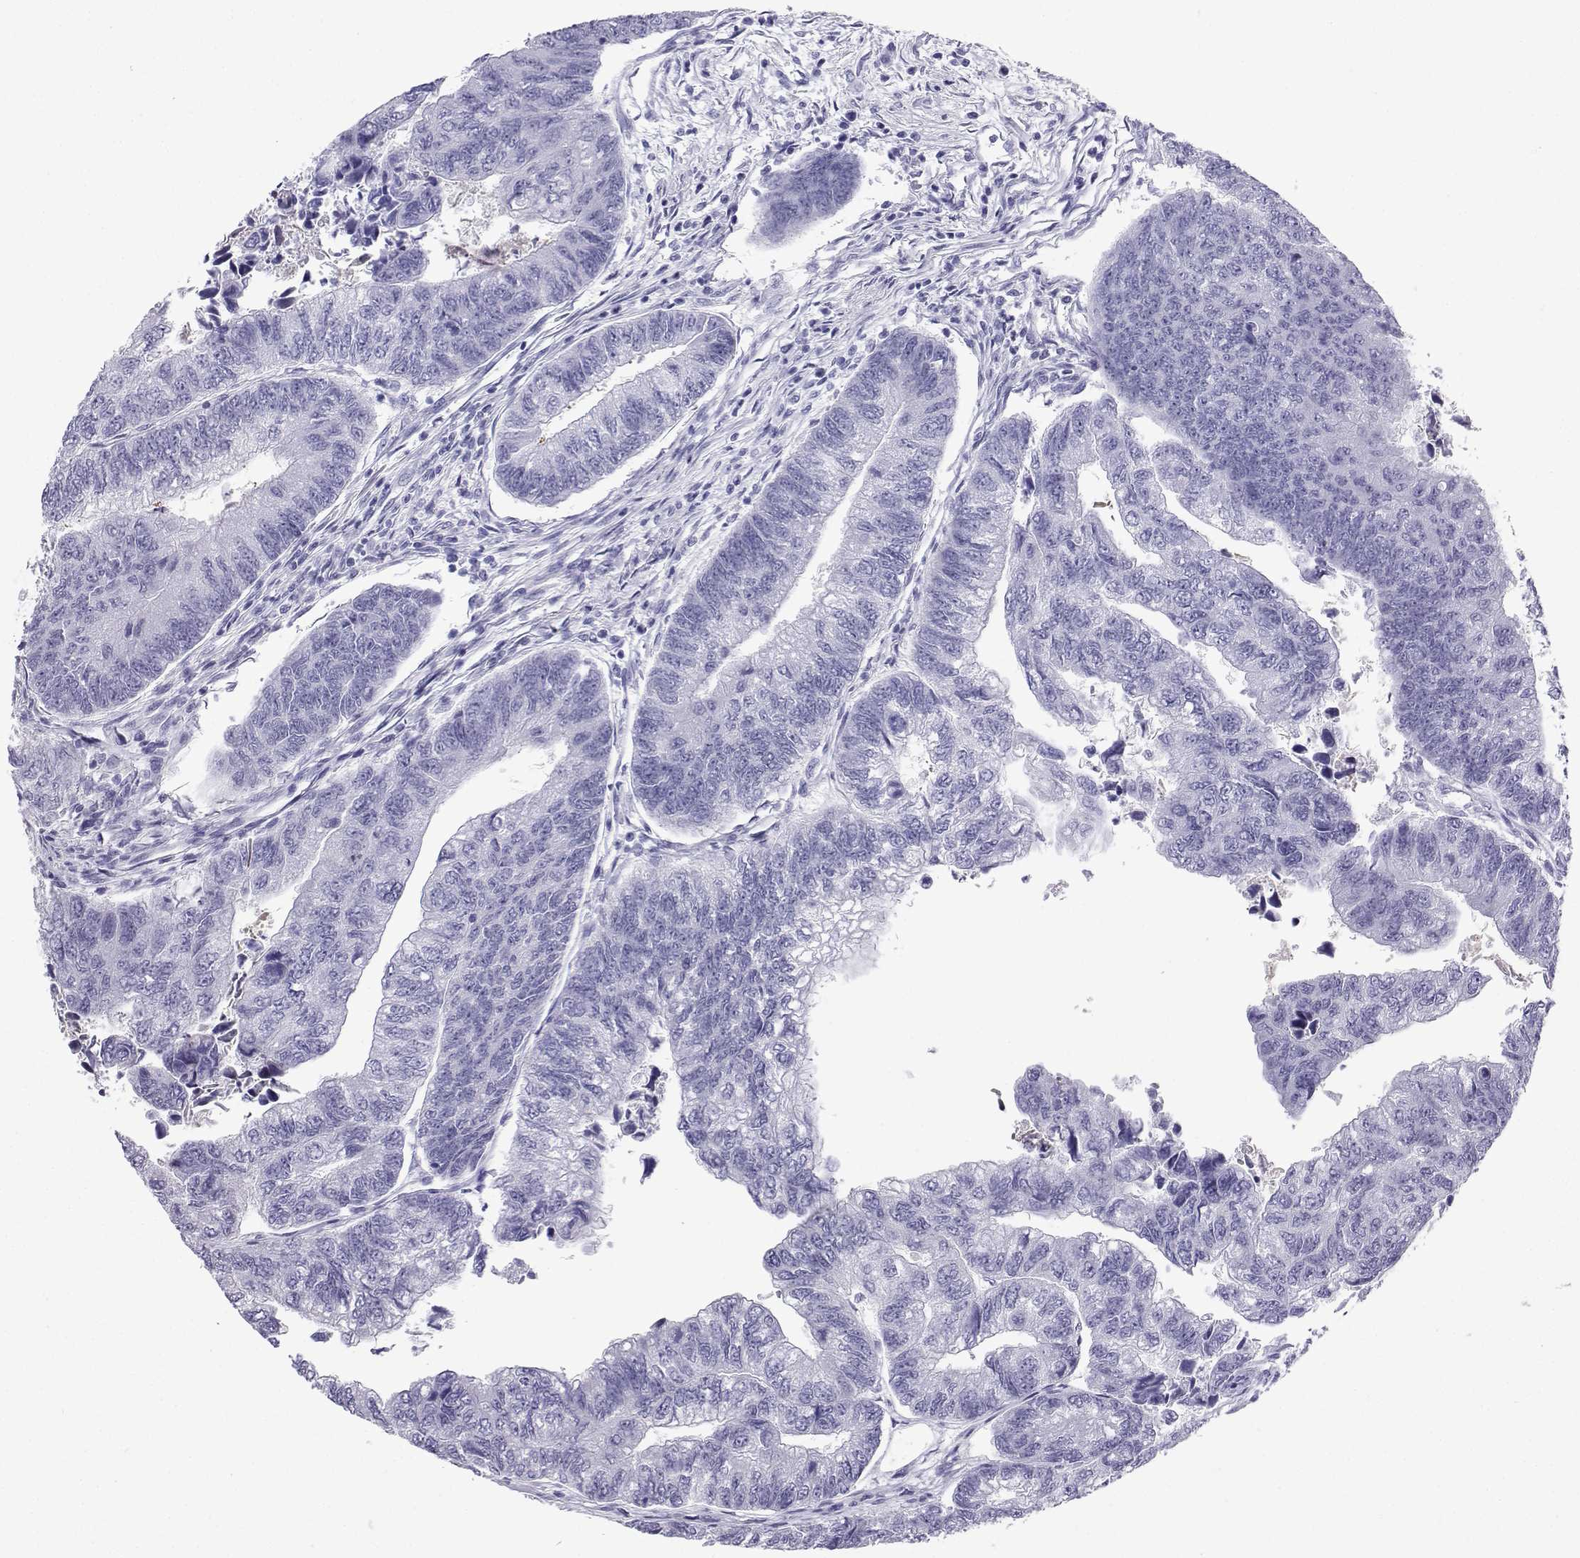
{"staining": {"intensity": "negative", "quantity": "none", "location": "none"}, "tissue": "colorectal cancer", "cell_type": "Tumor cells", "image_type": "cancer", "snomed": [{"axis": "morphology", "description": "Adenocarcinoma, NOS"}, {"axis": "topography", "description": "Colon"}], "caption": "IHC of adenocarcinoma (colorectal) displays no positivity in tumor cells.", "gene": "SLC18A2", "patient": {"sex": "female", "age": 65}}